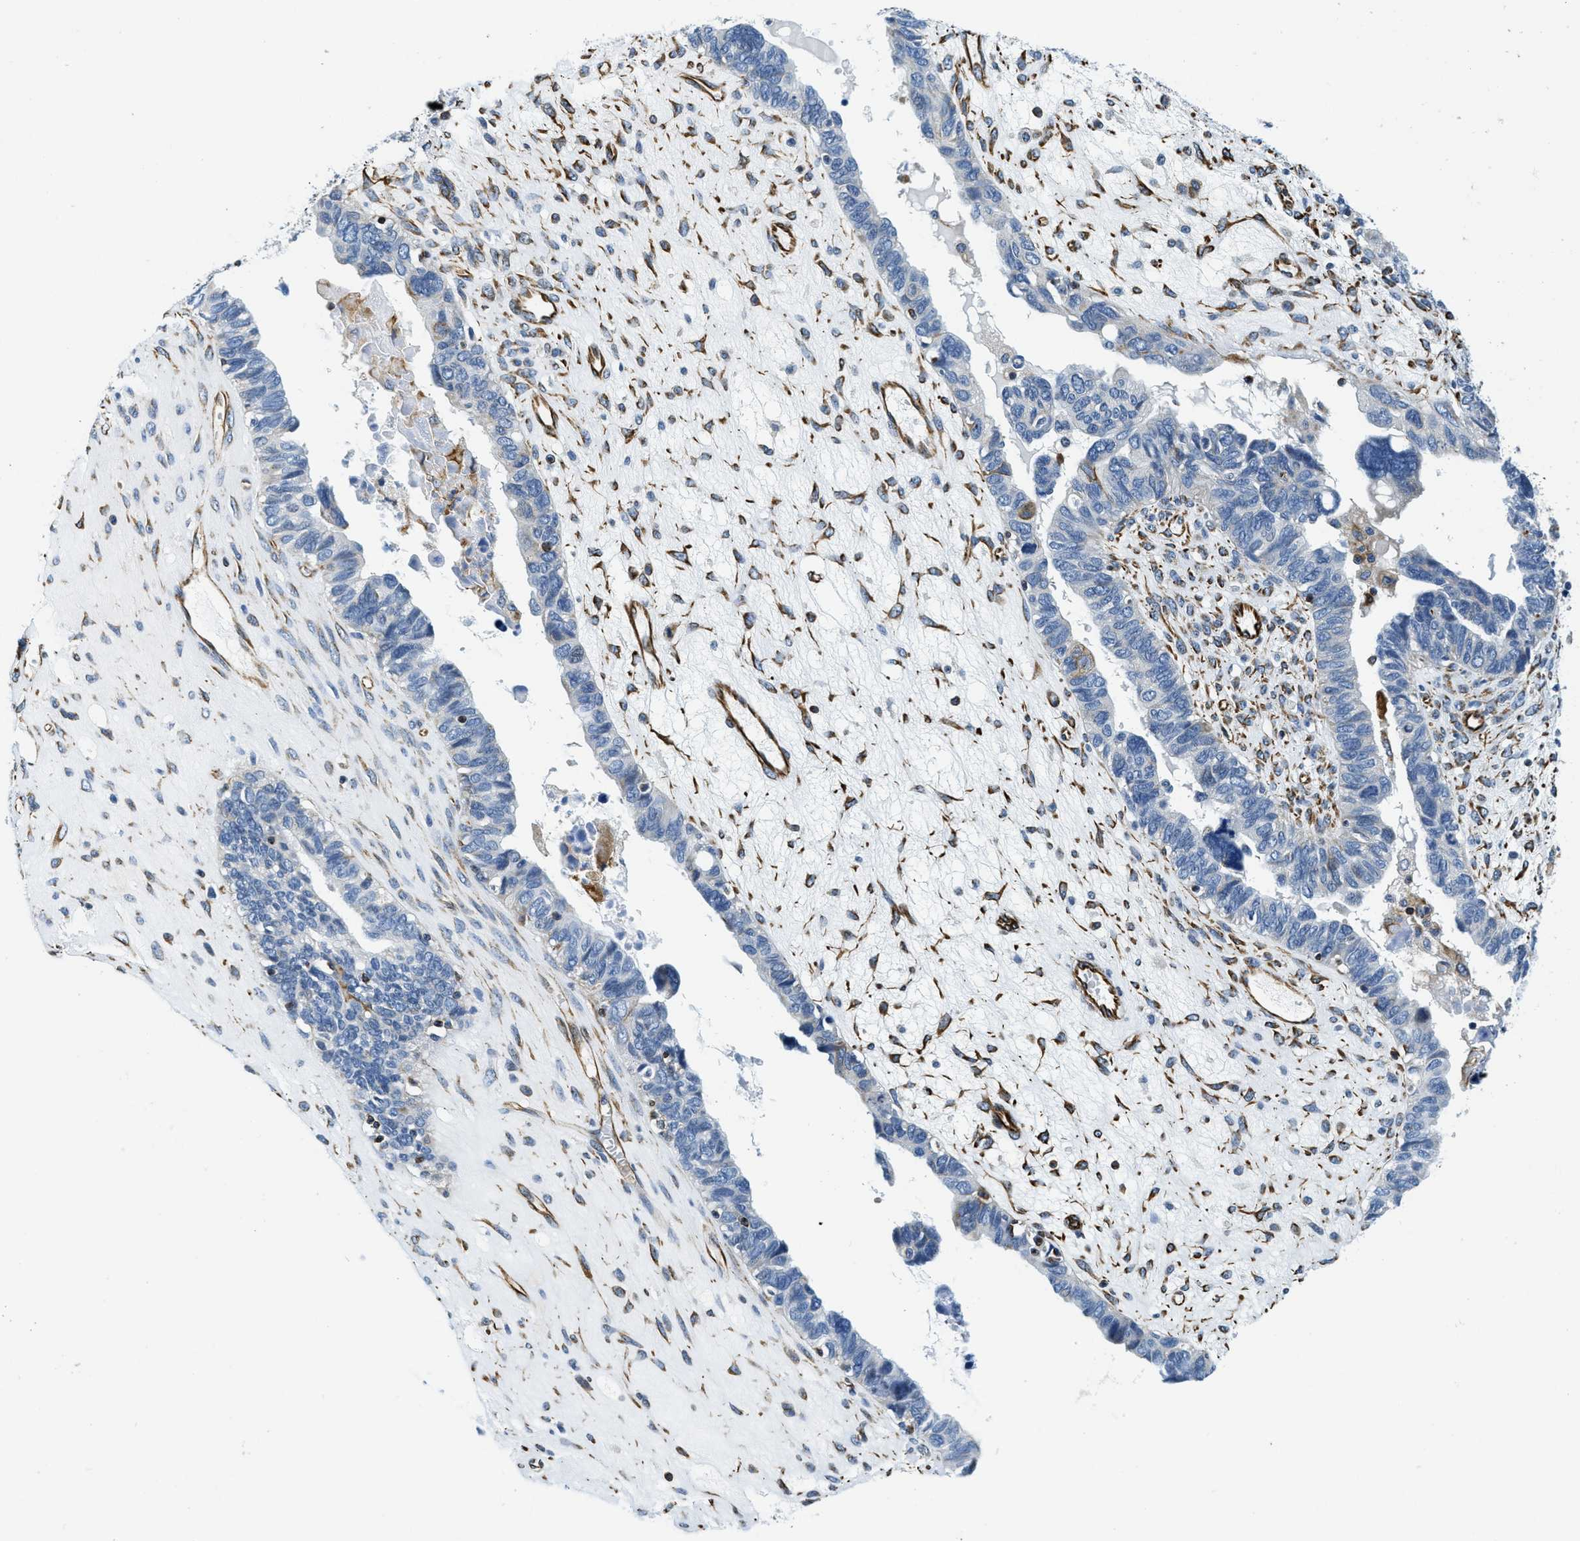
{"staining": {"intensity": "negative", "quantity": "none", "location": "none"}, "tissue": "ovarian cancer", "cell_type": "Tumor cells", "image_type": "cancer", "snomed": [{"axis": "morphology", "description": "Cystadenocarcinoma, serous, NOS"}, {"axis": "topography", "description": "Ovary"}], "caption": "High magnification brightfield microscopy of ovarian cancer (serous cystadenocarcinoma) stained with DAB (brown) and counterstained with hematoxylin (blue): tumor cells show no significant staining.", "gene": "GNS", "patient": {"sex": "female", "age": 79}}